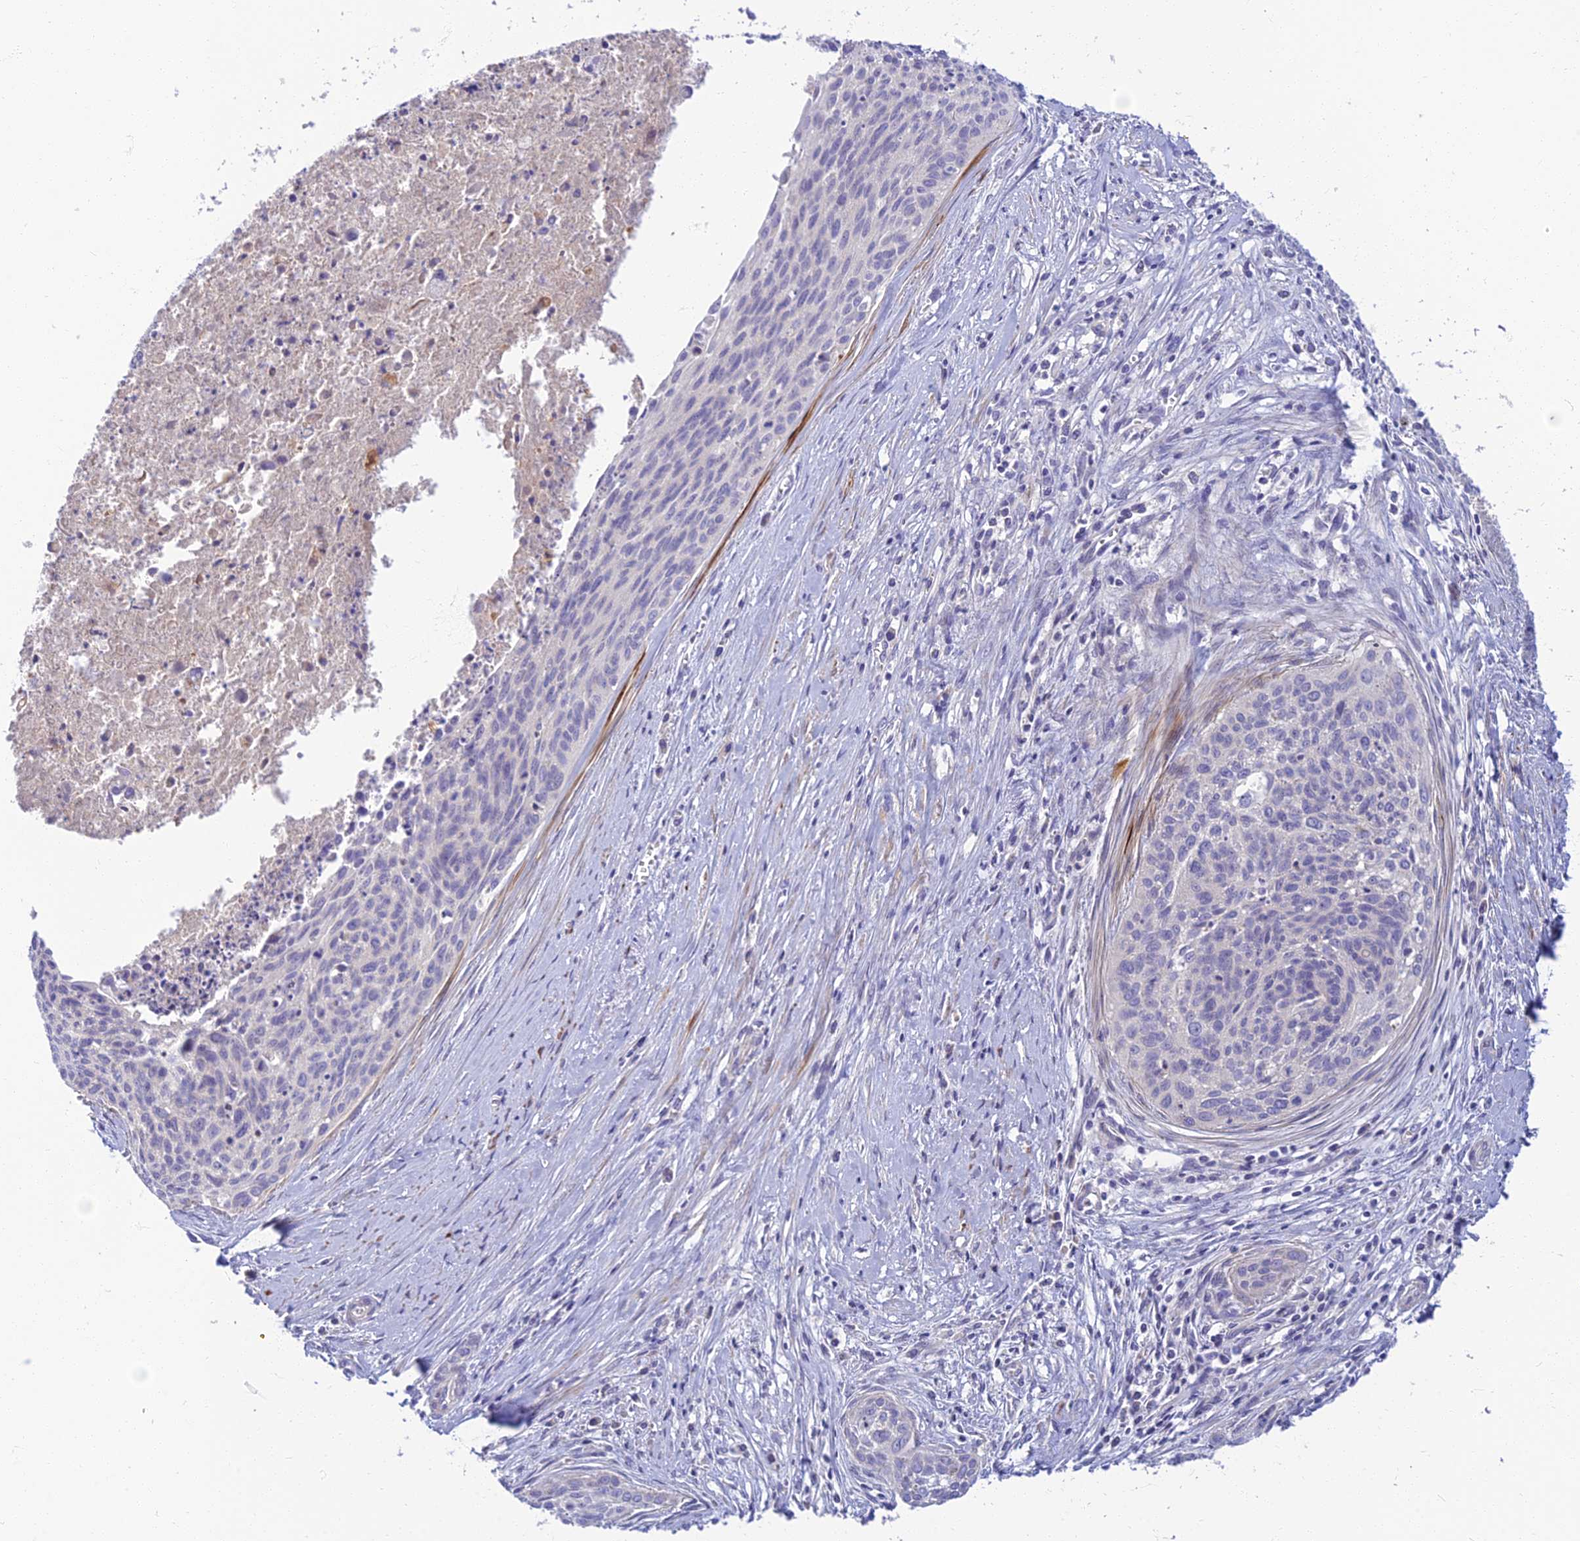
{"staining": {"intensity": "negative", "quantity": "none", "location": "none"}, "tissue": "cervical cancer", "cell_type": "Tumor cells", "image_type": "cancer", "snomed": [{"axis": "morphology", "description": "Squamous cell carcinoma, NOS"}, {"axis": "topography", "description": "Cervix"}], "caption": "Tumor cells show no significant protein positivity in cervical cancer (squamous cell carcinoma).", "gene": "CLIP4", "patient": {"sex": "female", "age": 55}}